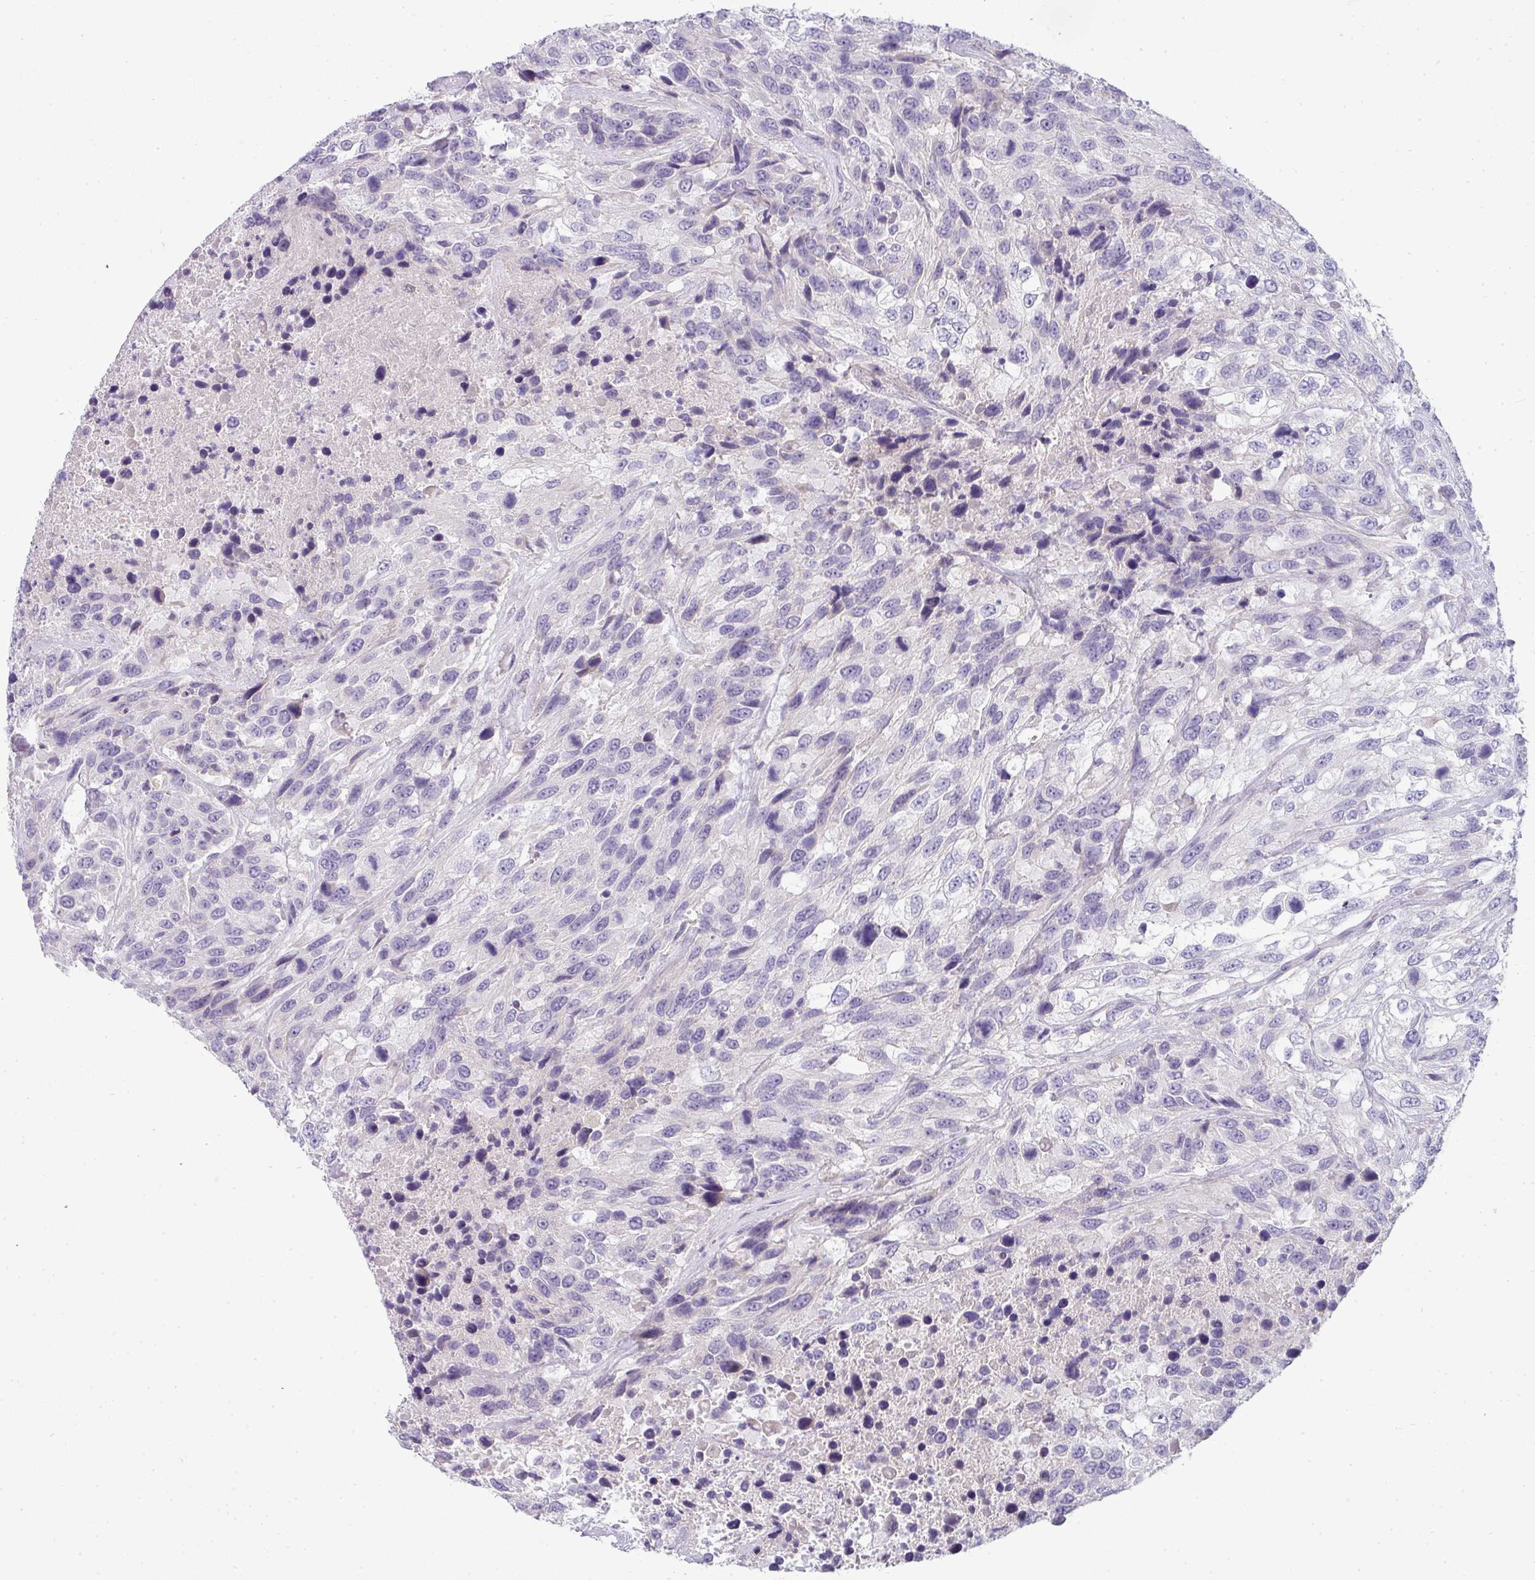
{"staining": {"intensity": "negative", "quantity": "none", "location": "none"}, "tissue": "urothelial cancer", "cell_type": "Tumor cells", "image_type": "cancer", "snomed": [{"axis": "morphology", "description": "Urothelial carcinoma, High grade"}, {"axis": "topography", "description": "Urinary bladder"}], "caption": "There is no significant positivity in tumor cells of urothelial cancer. The staining is performed using DAB brown chromogen with nuclei counter-stained in using hematoxylin.", "gene": "ASXL3", "patient": {"sex": "female", "age": 70}}